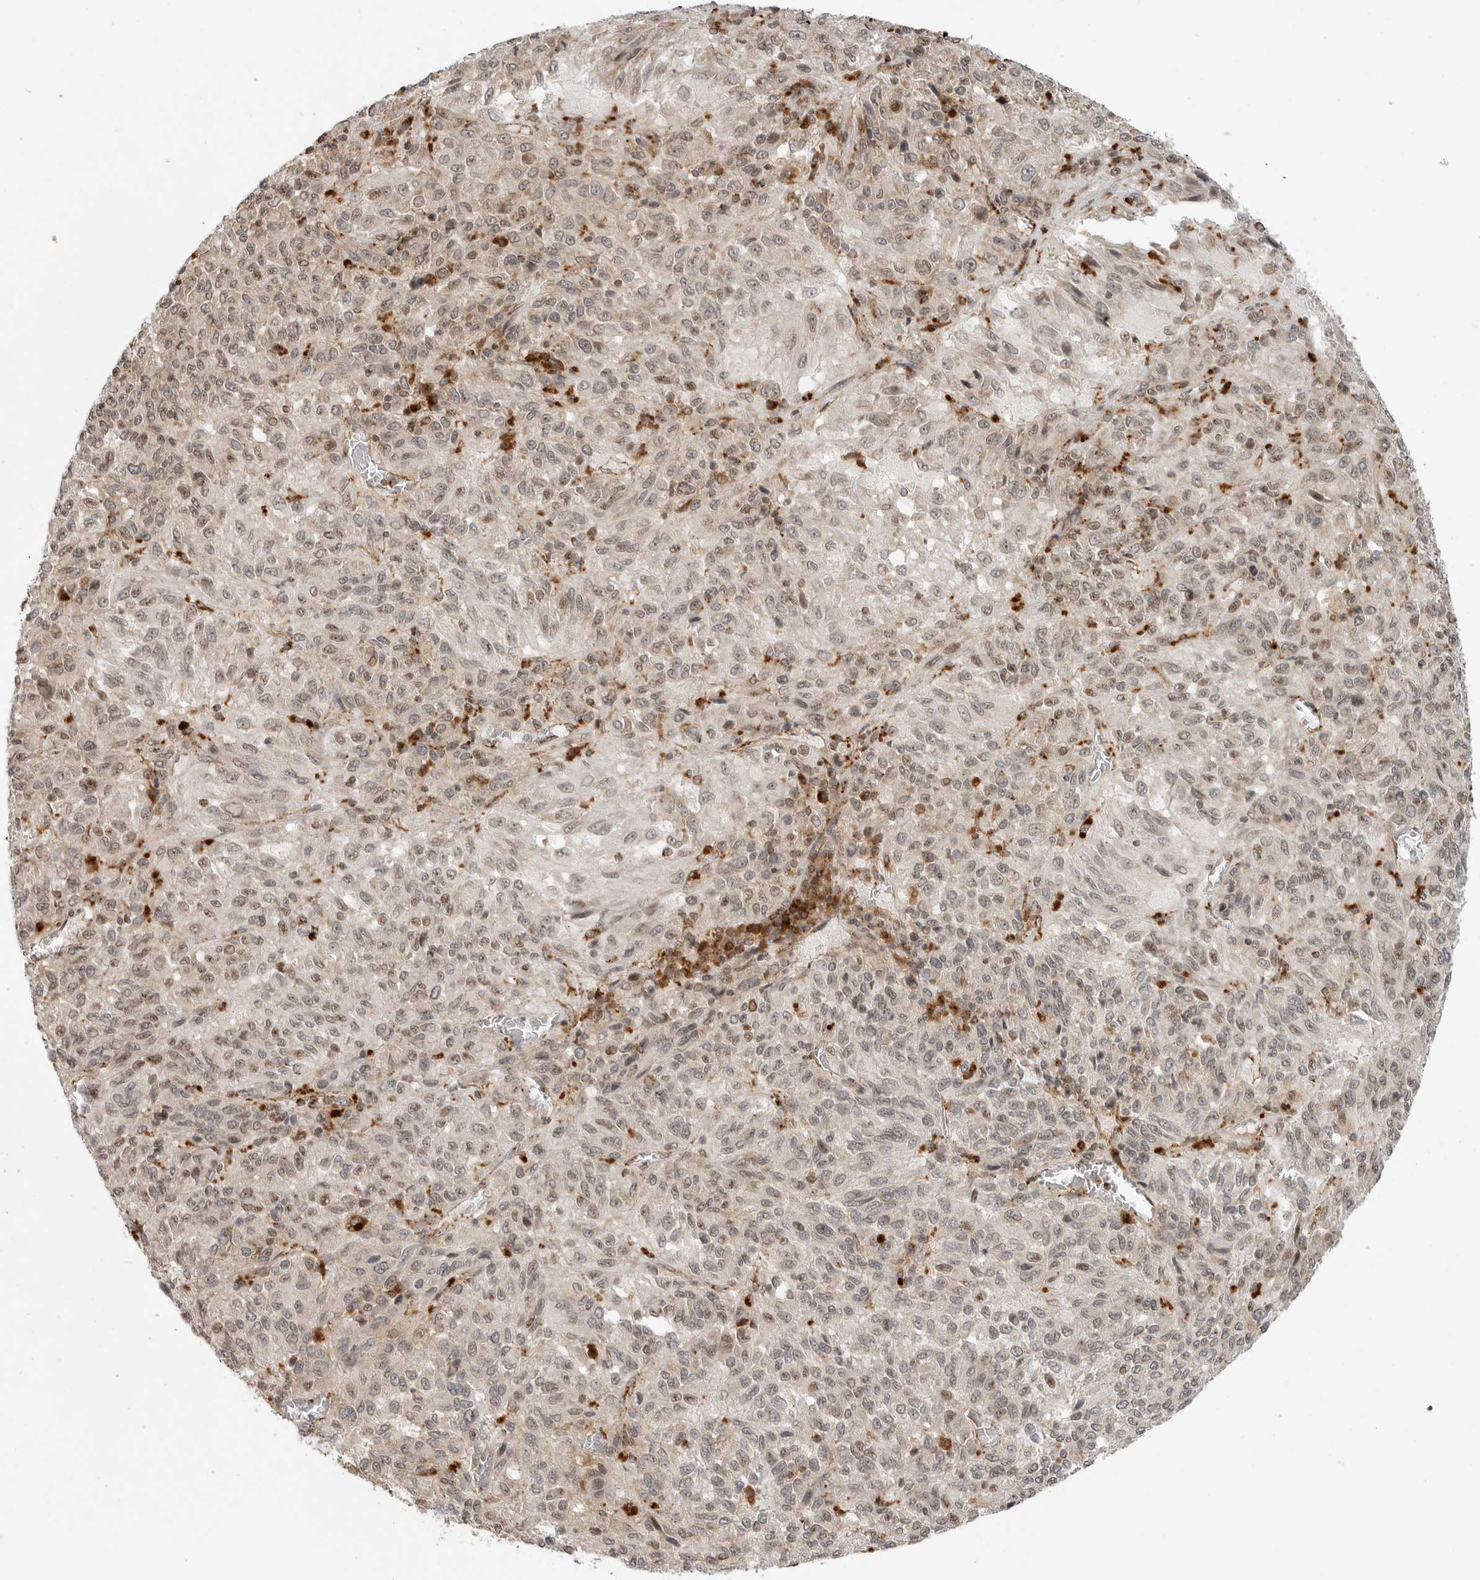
{"staining": {"intensity": "weak", "quantity": "25%-75%", "location": "nuclear"}, "tissue": "melanoma", "cell_type": "Tumor cells", "image_type": "cancer", "snomed": [{"axis": "morphology", "description": "Malignant melanoma, Metastatic site"}, {"axis": "topography", "description": "Lung"}], "caption": "Immunohistochemical staining of human malignant melanoma (metastatic site) exhibits low levels of weak nuclear protein positivity in approximately 25%-75% of tumor cells. The staining was performed using DAB to visualize the protein expression in brown, while the nuclei were stained in blue with hematoxylin (Magnification: 20x).", "gene": "IDUA", "patient": {"sex": "male", "age": 64}}